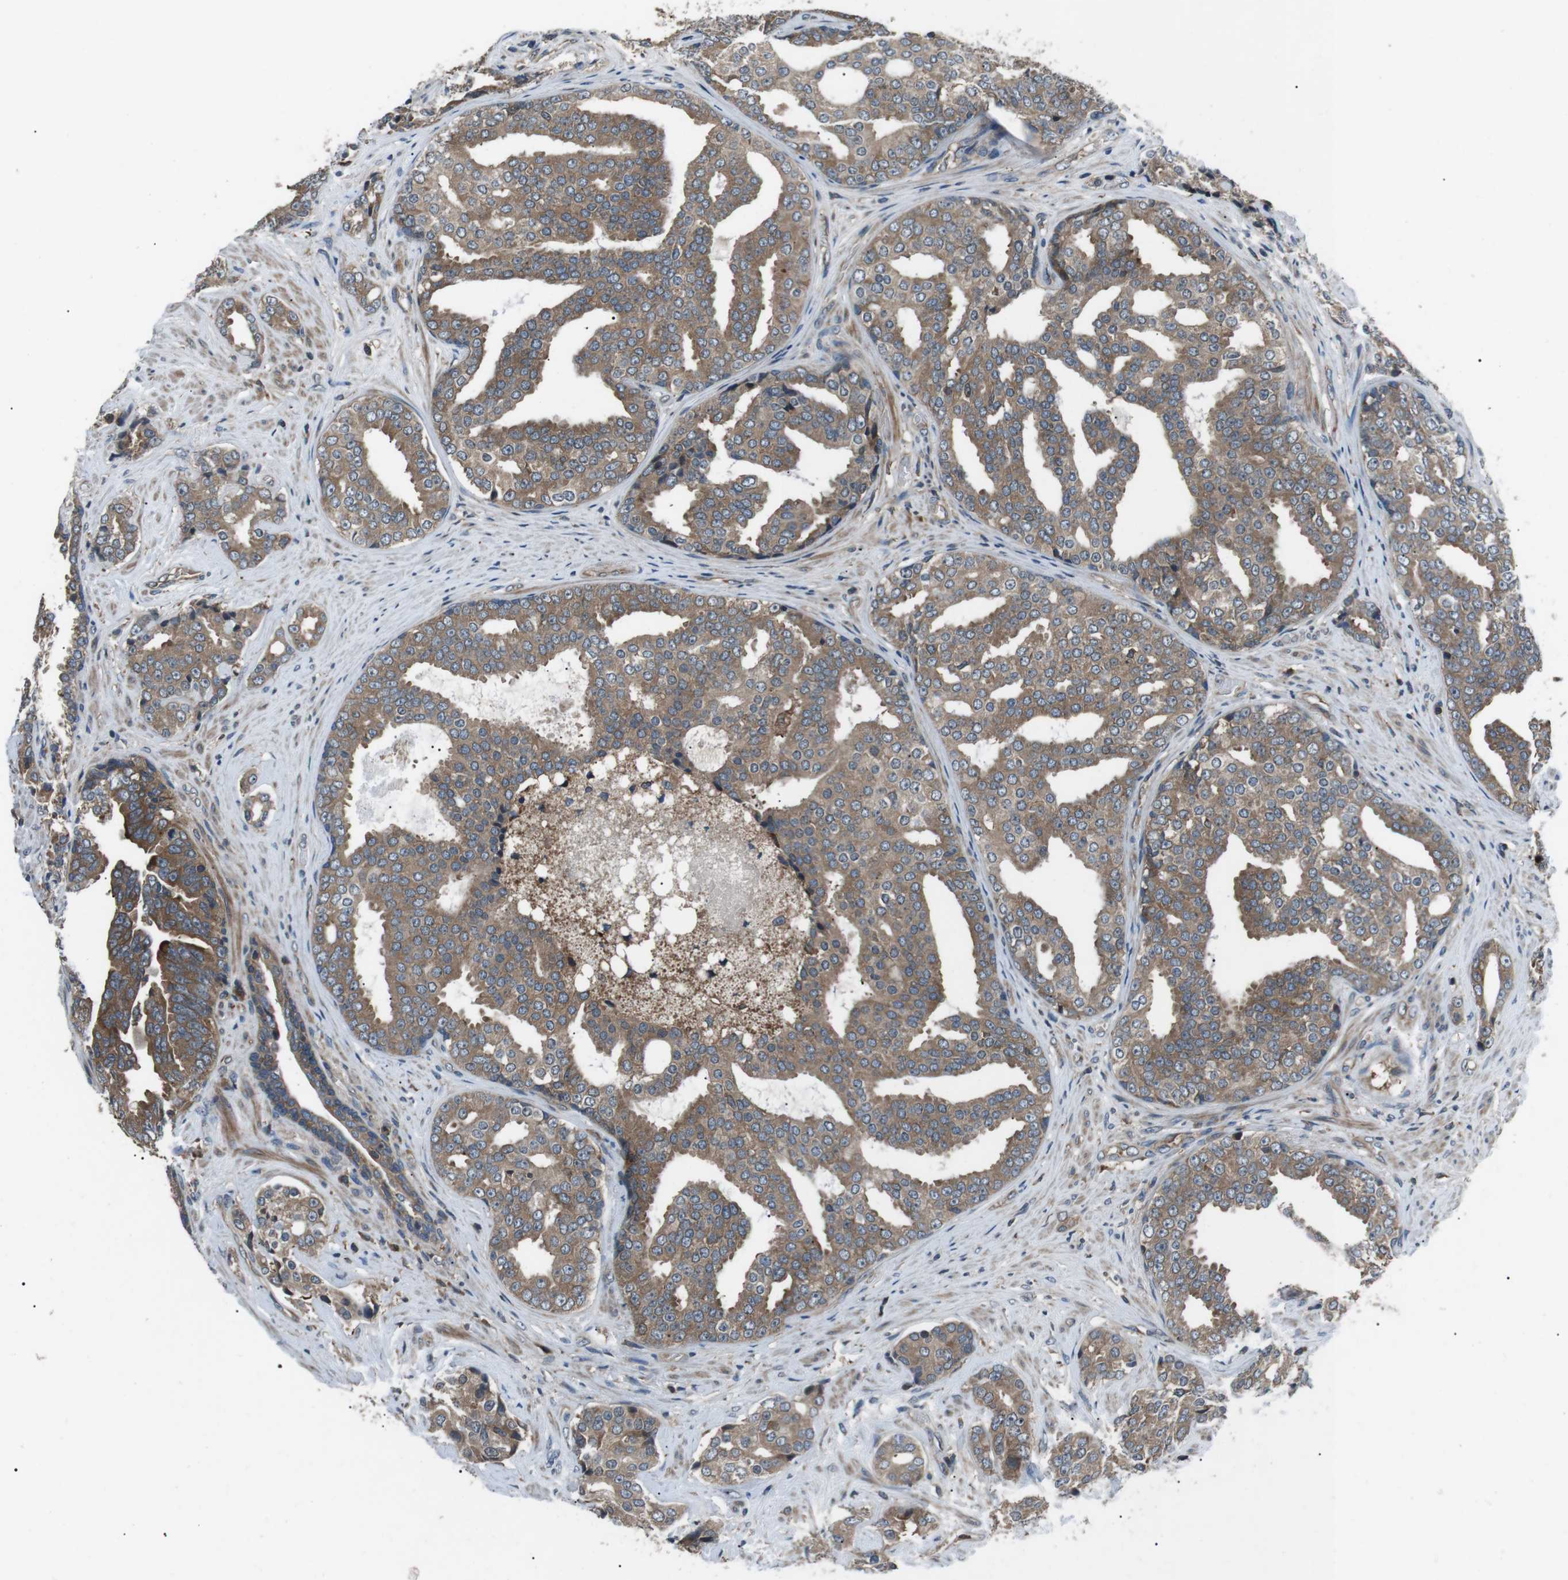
{"staining": {"intensity": "moderate", "quantity": ">75%", "location": "cytoplasmic/membranous"}, "tissue": "prostate cancer", "cell_type": "Tumor cells", "image_type": "cancer", "snomed": [{"axis": "morphology", "description": "Adenocarcinoma, High grade"}, {"axis": "topography", "description": "Prostate"}], "caption": "Tumor cells exhibit moderate cytoplasmic/membranous positivity in approximately >75% of cells in adenocarcinoma (high-grade) (prostate).", "gene": "GPR161", "patient": {"sex": "male", "age": 71}}